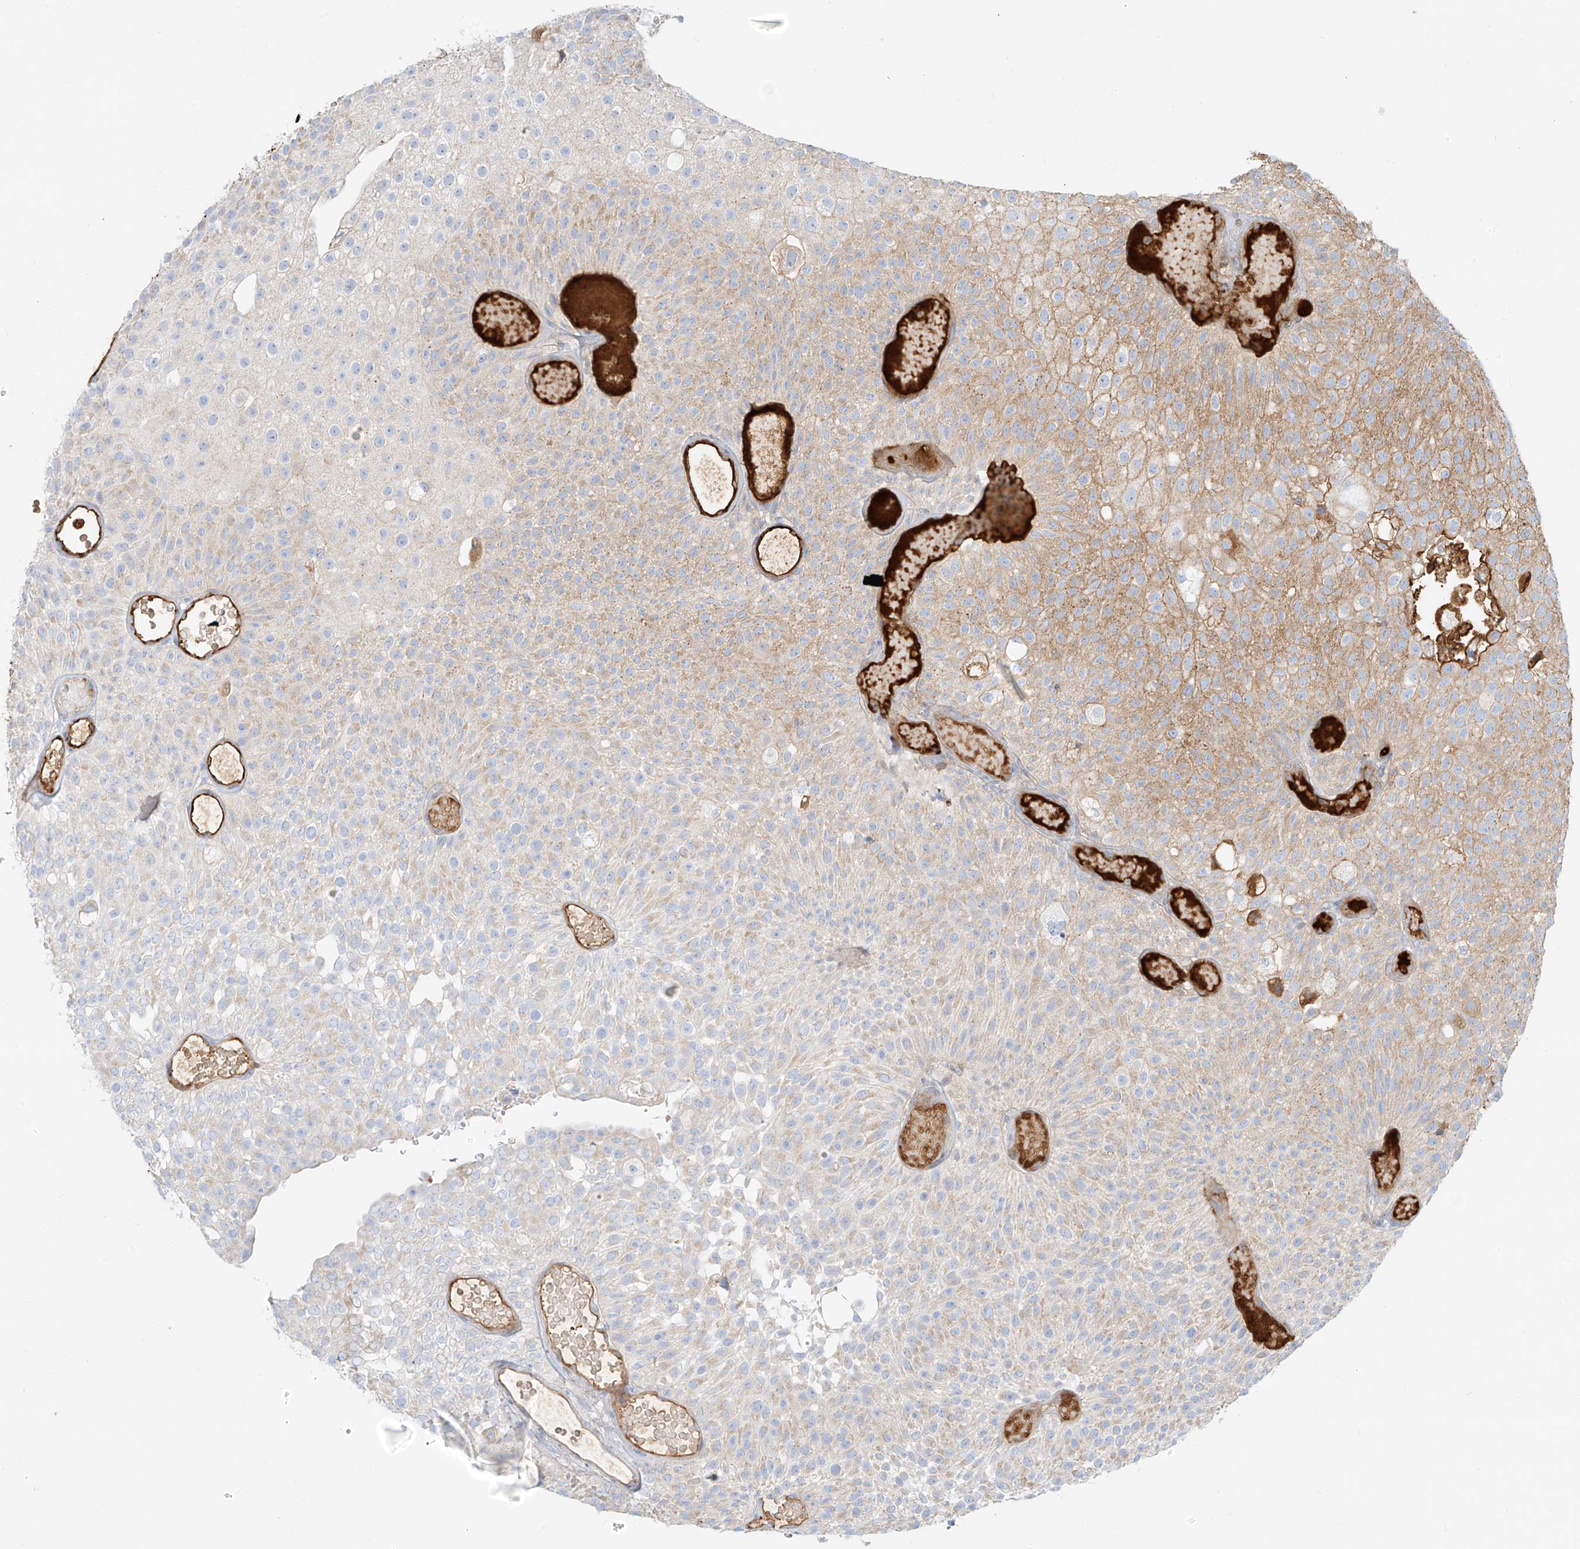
{"staining": {"intensity": "weak", "quantity": "25%-75%", "location": "cytoplasmic/membranous"}, "tissue": "urothelial cancer", "cell_type": "Tumor cells", "image_type": "cancer", "snomed": [{"axis": "morphology", "description": "Urothelial carcinoma, Low grade"}, {"axis": "topography", "description": "Urinary bladder"}], "caption": "Immunohistochemistry micrograph of neoplastic tissue: human urothelial cancer stained using immunohistochemistry displays low levels of weak protein expression localized specifically in the cytoplasmic/membranous of tumor cells, appearing as a cytoplasmic/membranous brown color.", "gene": "OCSTAMP", "patient": {"sex": "male", "age": 78}}